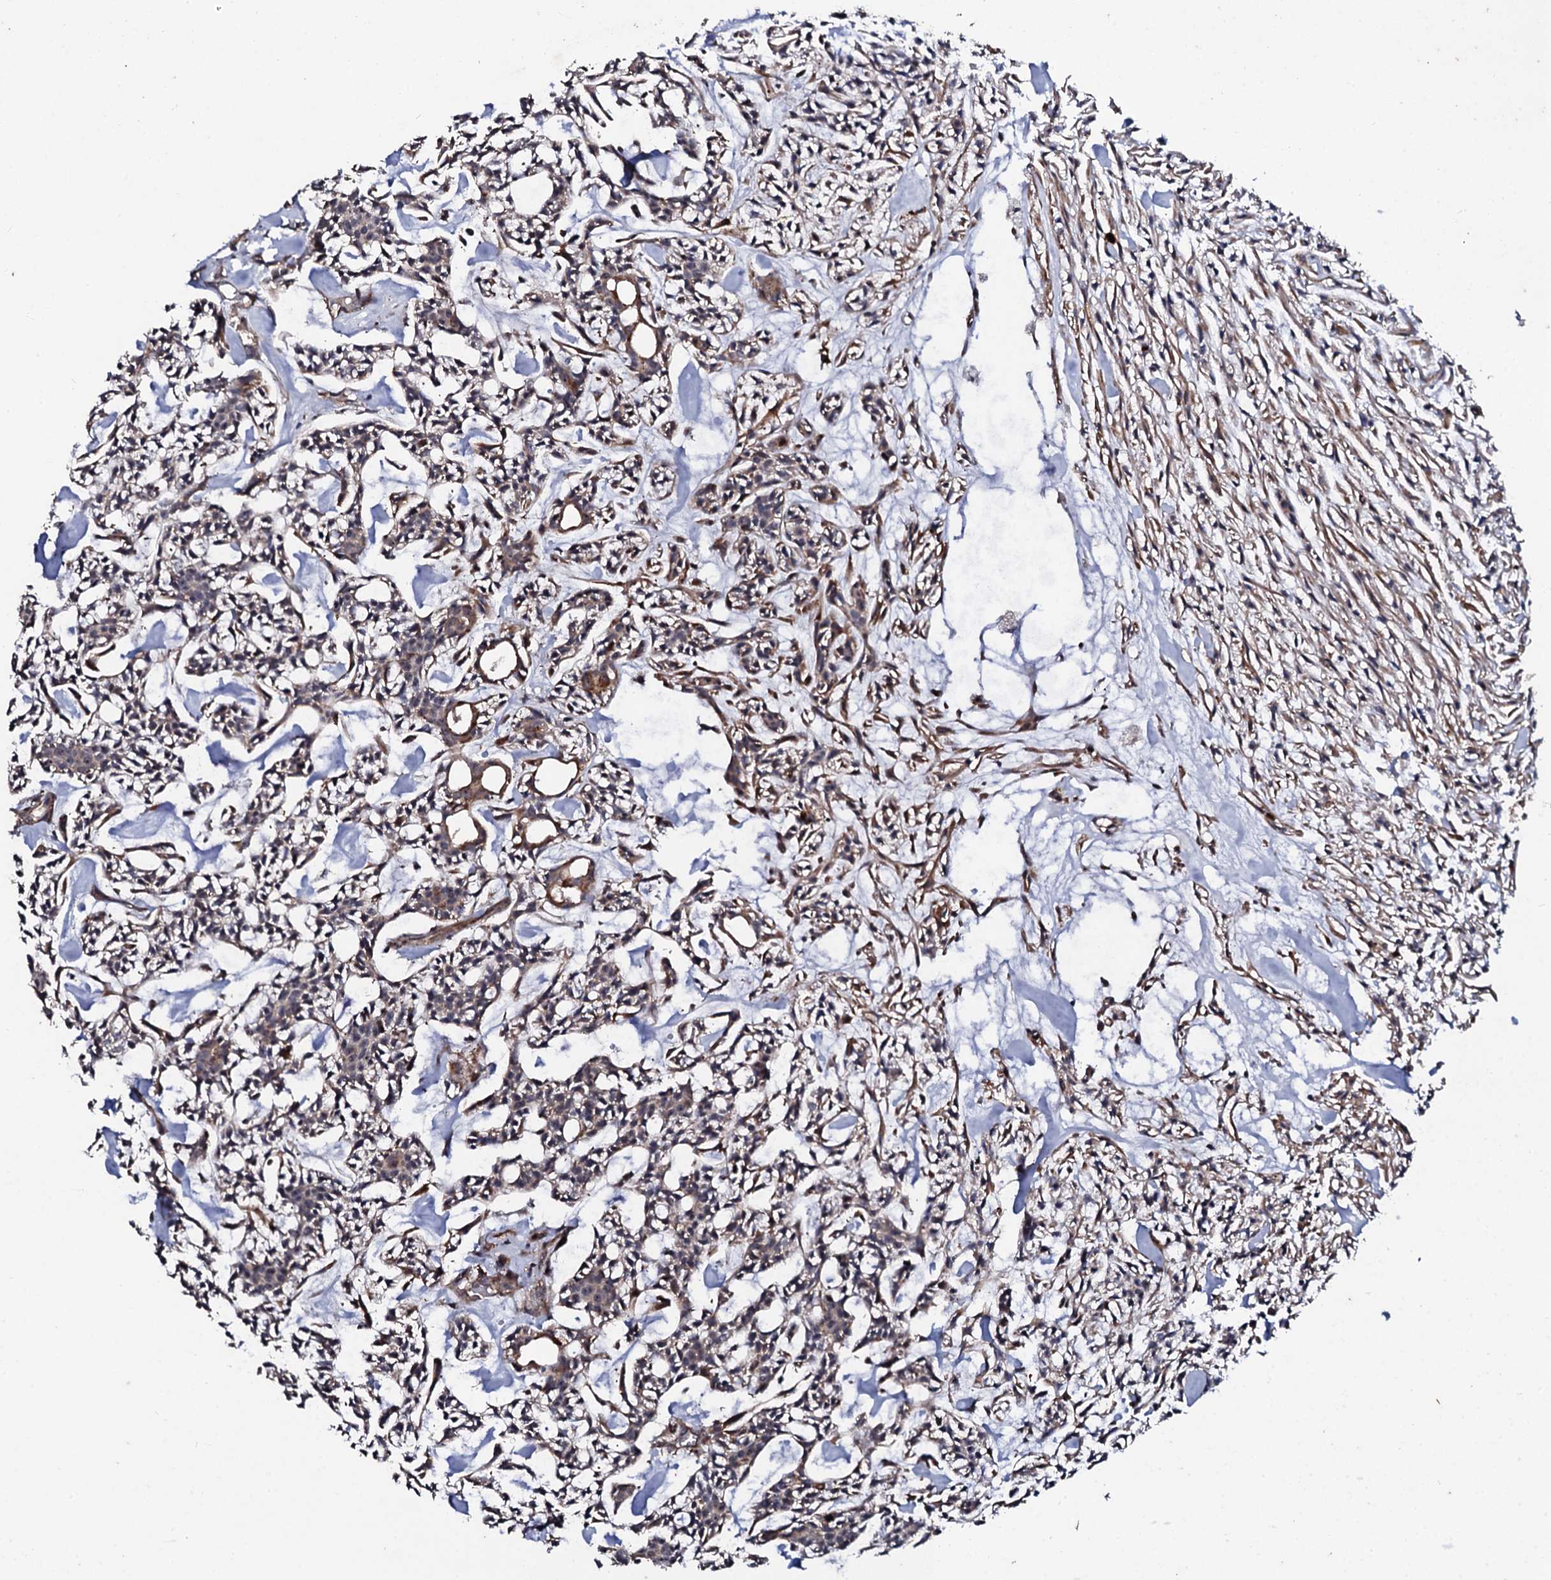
{"staining": {"intensity": "weak", "quantity": ">75%", "location": "cytoplasmic/membranous,nuclear"}, "tissue": "head and neck cancer", "cell_type": "Tumor cells", "image_type": "cancer", "snomed": [{"axis": "morphology", "description": "Adenocarcinoma, NOS"}, {"axis": "topography", "description": "Salivary gland"}, {"axis": "topography", "description": "Head-Neck"}], "caption": "Protein expression analysis of human adenocarcinoma (head and neck) reveals weak cytoplasmic/membranous and nuclear staining in about >75% of tumor cells.", "gene": "GTPBP4", "patient": {"sex": "male", "age": 55}}